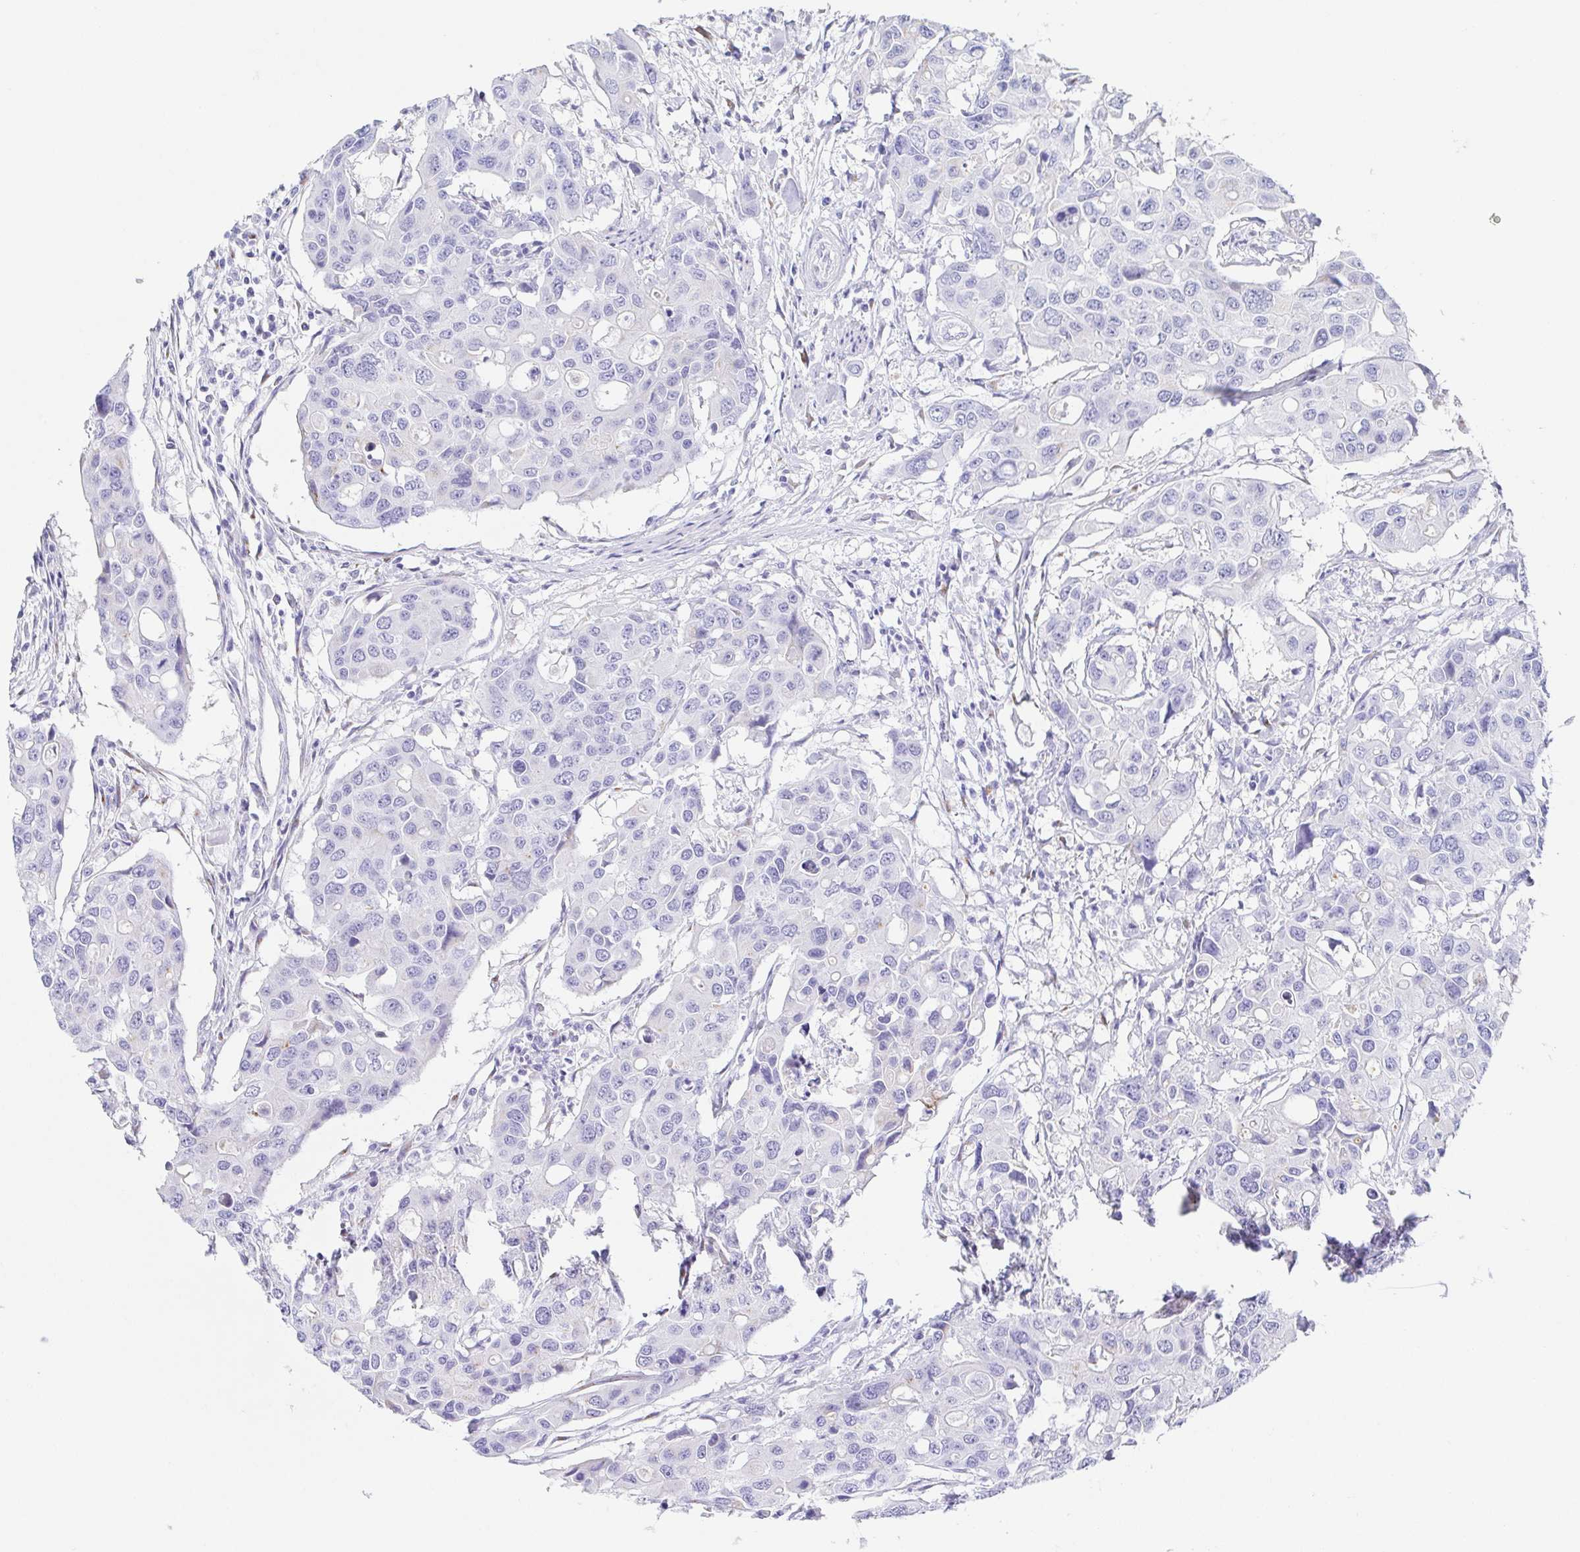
{"staining": {"intensity": "negative", "quantity": "none", "location": "none"}, "tissue": "colorectal cancer", "cell_type": "Tumor cells", "image_type": "cancer", "snomed": [{"axis": "morphology", "description": "Adenocarcinoma, NOS"}, {"axis": "topography", "description": "Colon"}], "caption": "An image of human colorectal cancer is negative for staining in tumor cells.", "gene": "LDLRAD1", "patient": {"sex": "male", "age": 77}}